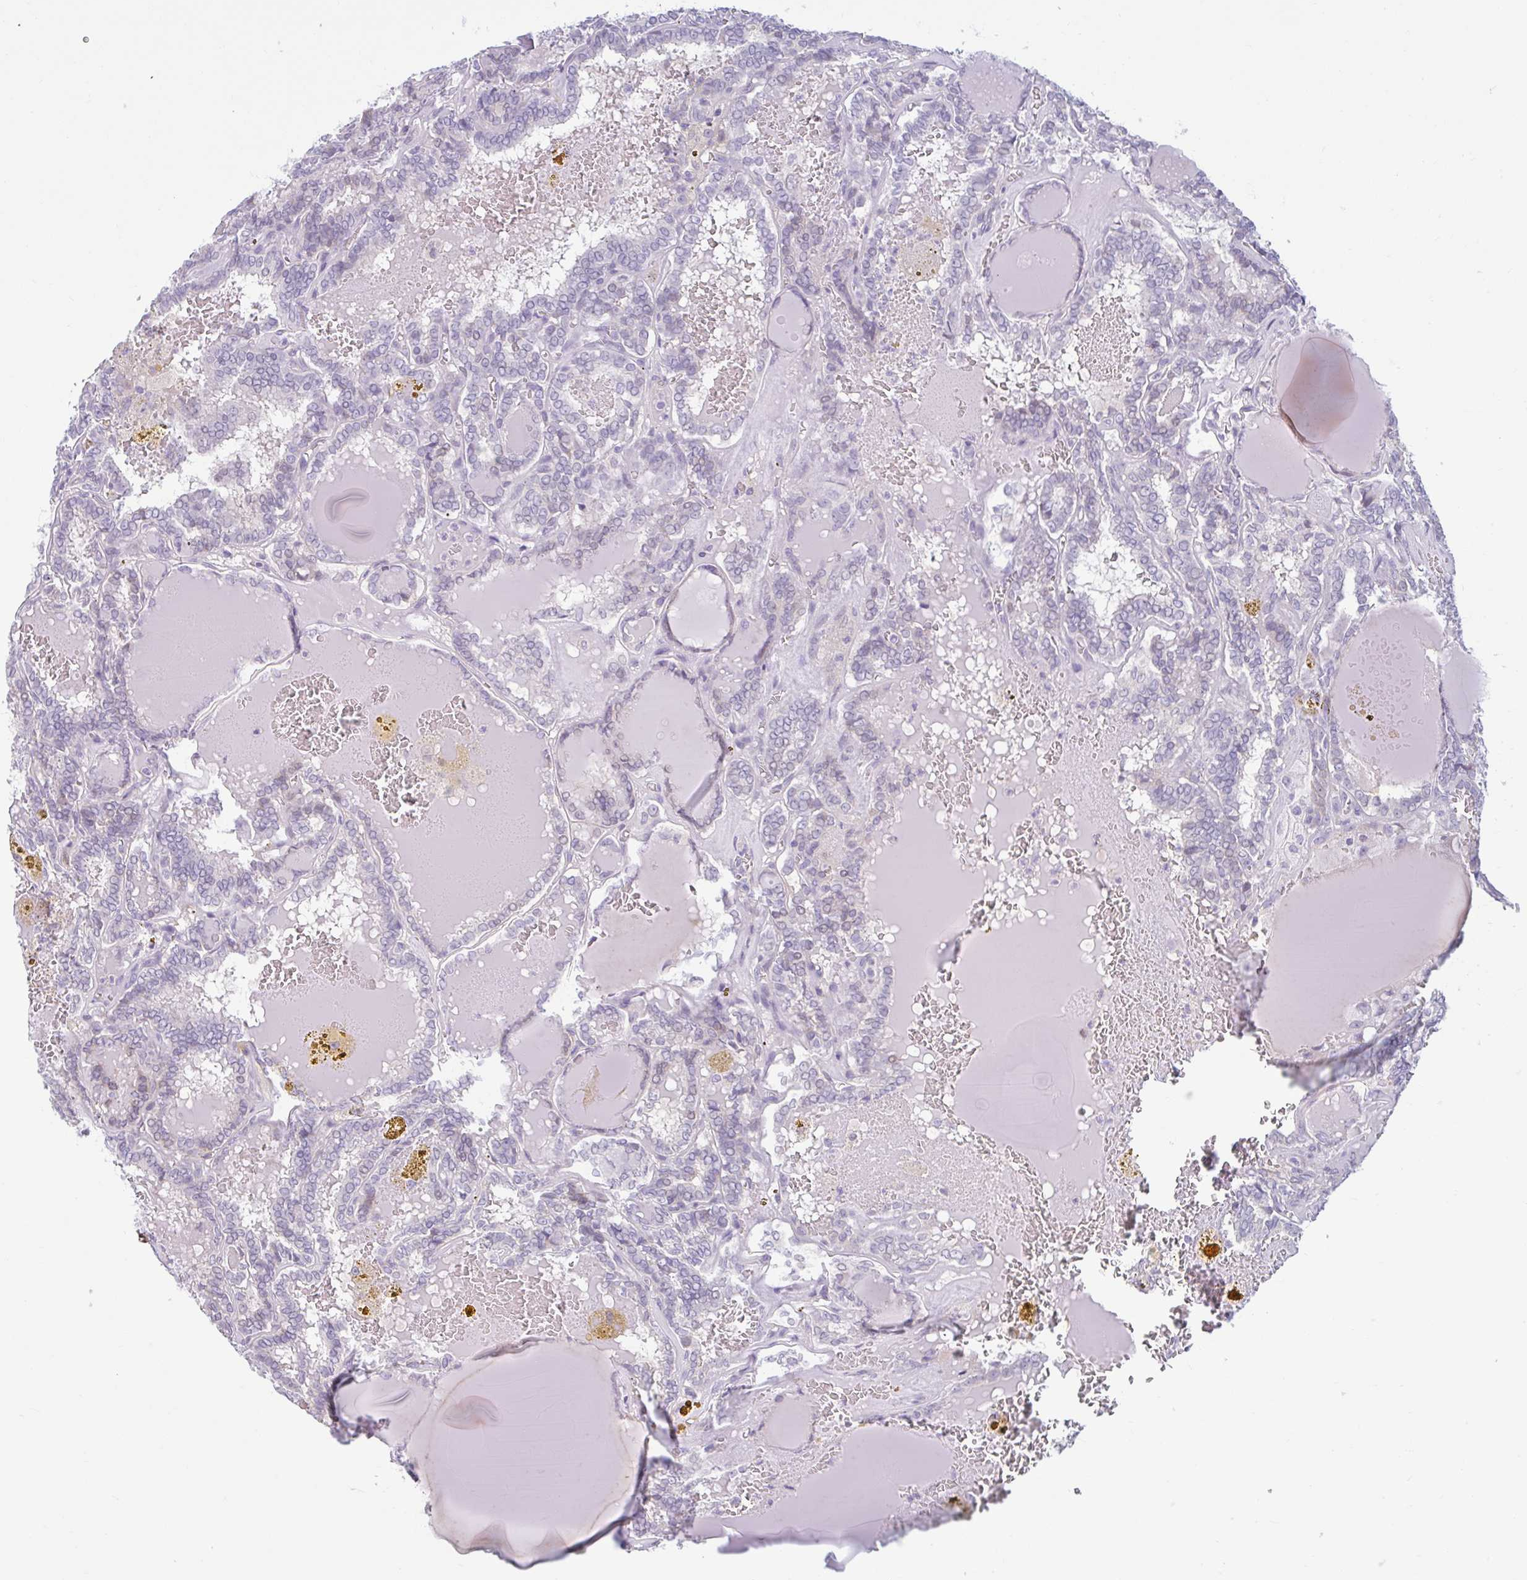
{"staining": {"intensity": "negative", "quantity": "none", "location": "none"}, "tissue": "thyroid cancer", "cell_type": "Tumor cells", "image_type": "cancer", "snomed": [{"axis": "morphology", "description": "Papillary adenocarcinoma, NOS"}, {"axis": "topography", "description": "Thyroid gland"}], "caption": "An image of thyroid papillary adenocarcinoma stained for a protein demonstrates no brown staining in tumor cells.", "gene": "CDH19", "patient": {"sex": "female", "age": 72}}